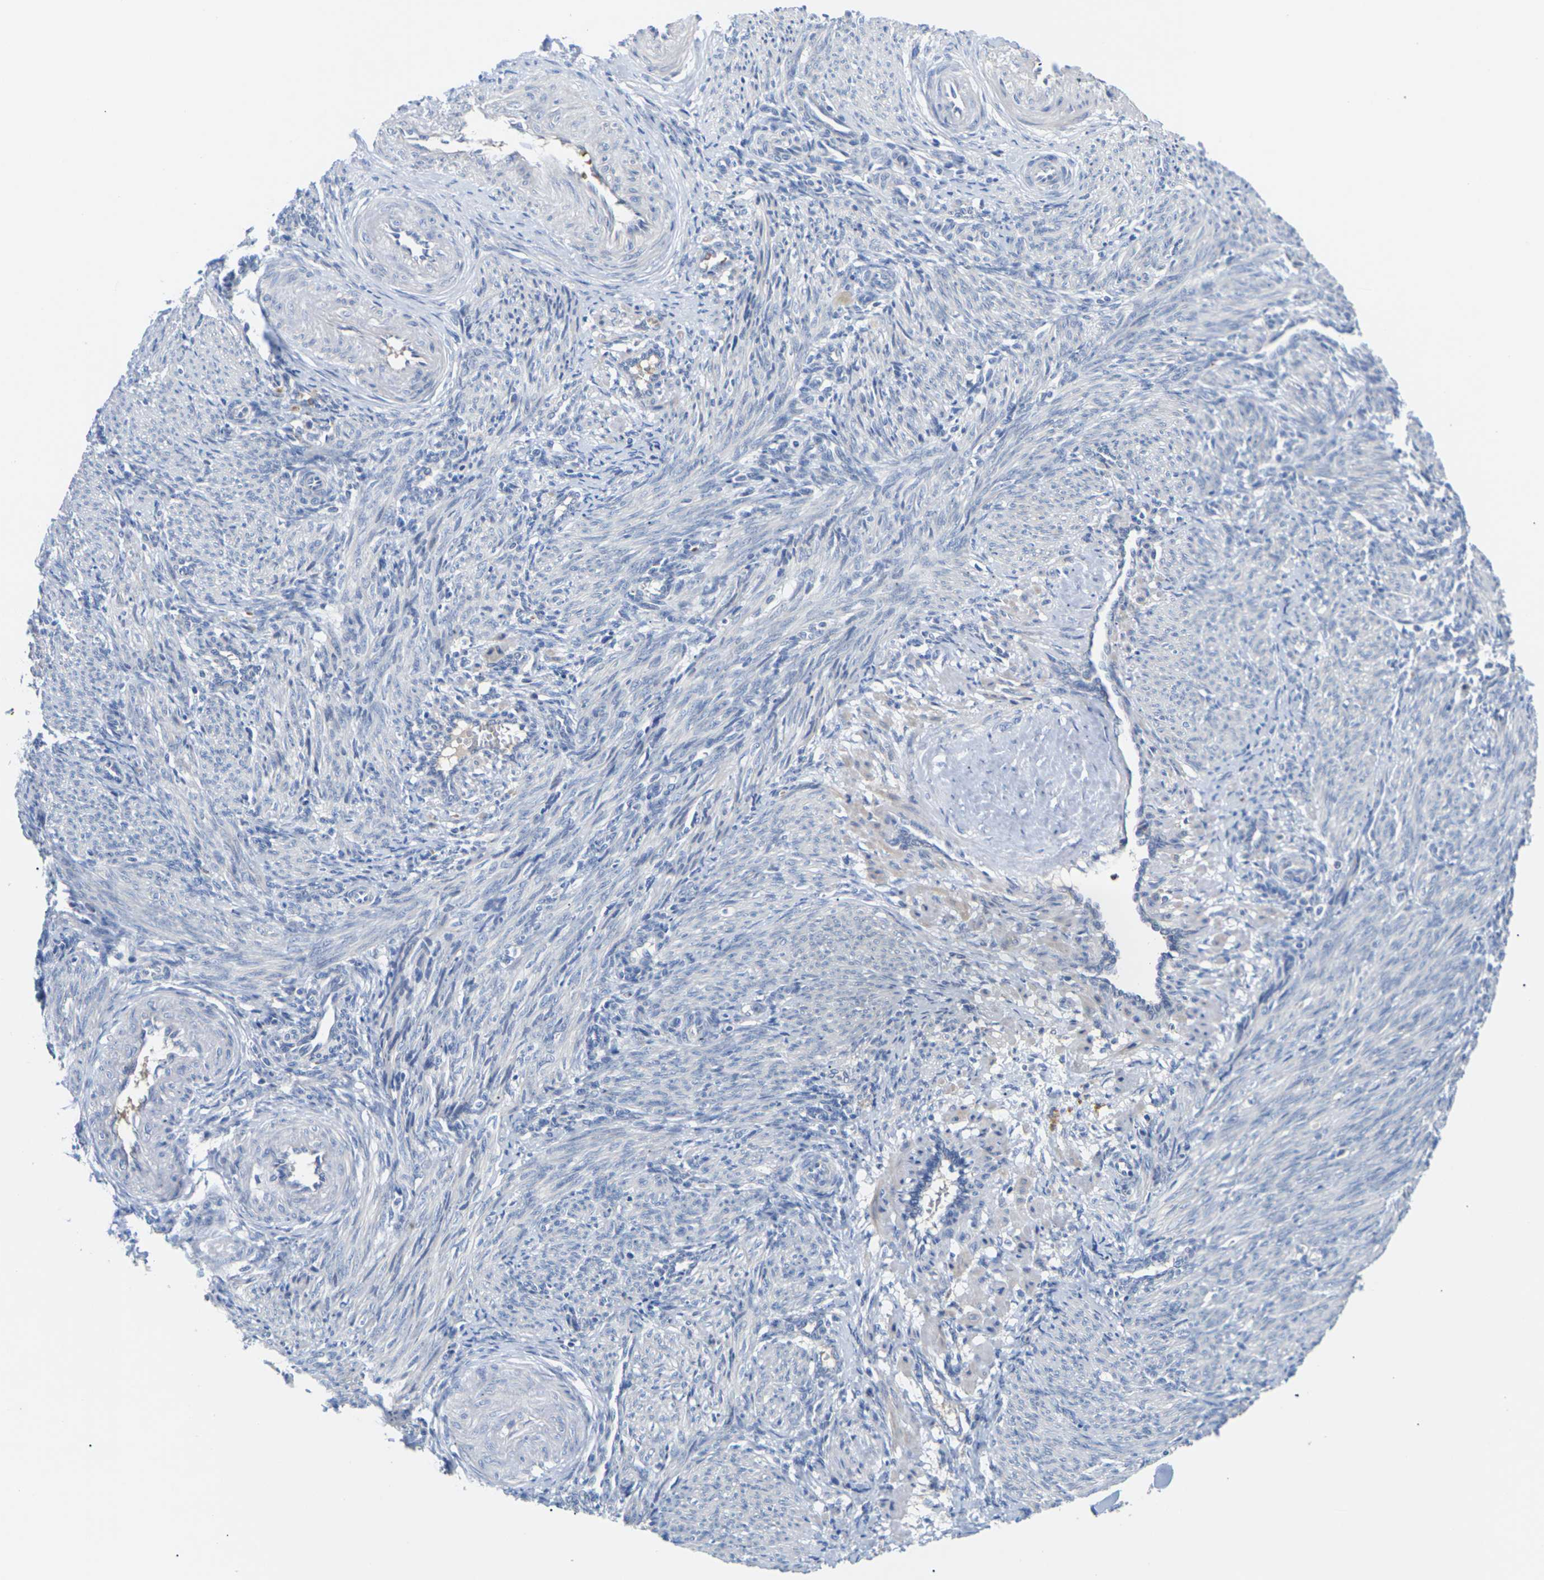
{"staining": {"intensity": "negative", "quantity": "none", "location": "none"}, "tissue": "smooth muscle", "cell_type": "Smooth muscle cells", "image_type": "normal", "snomed": [{"axis": "morphology", "description": "Normal tissue, NOS"}, {"axis": "topography", "description": "Endometrium"}], "caption": "There is no significant staining in smooth muscle cells of smooth muscle. (Stains: DAB (3,3'-diaminobenzidine) immunohistochemistry (IHC) with hematoxylin counter stain, Microscopy: brightfield microscopy at high magnification).", "gene": "TMCO4", "patient": {"sex": "female", "age": 33}}